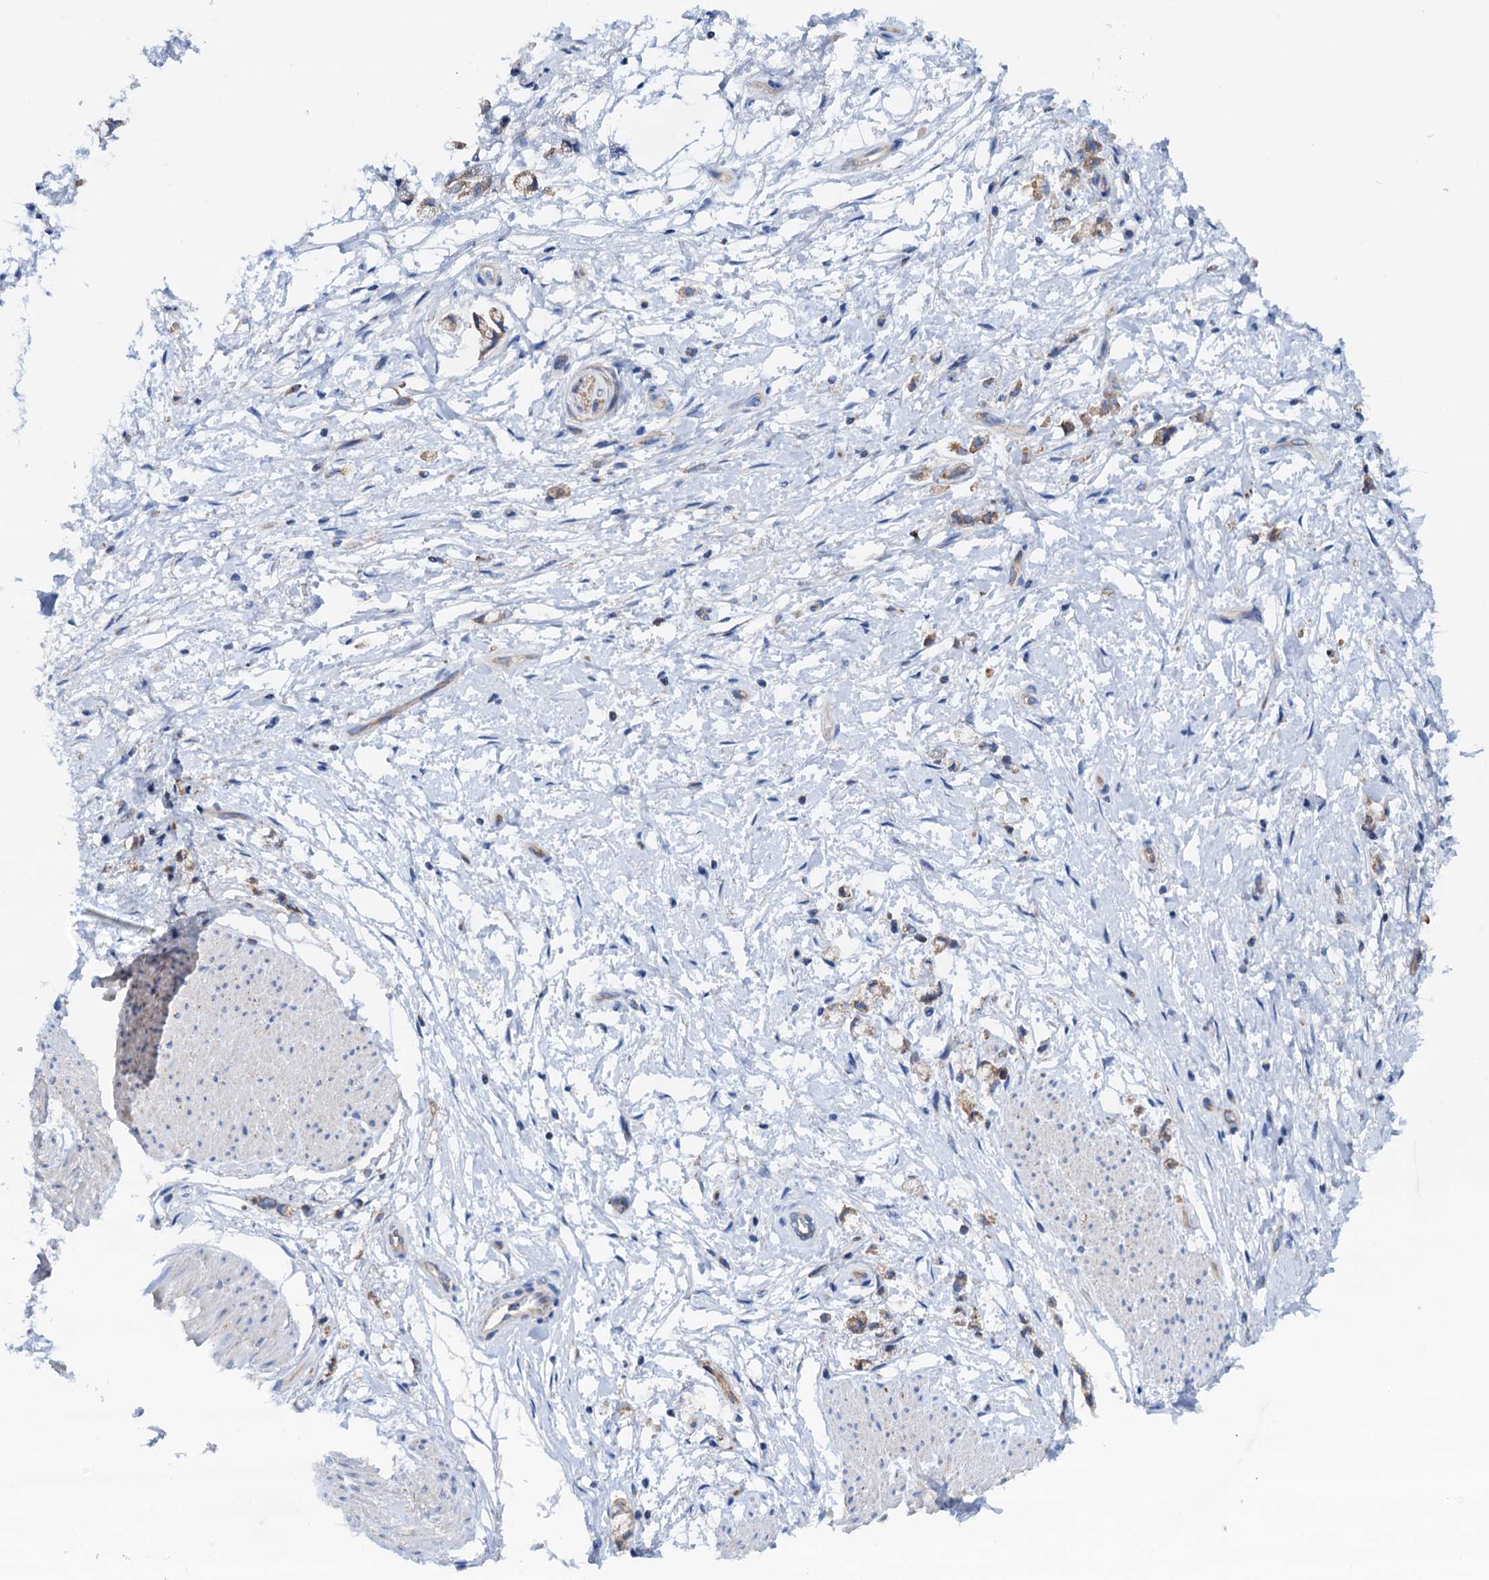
{"staining": {"intensity": "weak", "quantity": "25%-75%", "location": "cytoplasmic/membranous"}, "tissue": "stomach cancer", "cell_type": "Tumor cells", "image_type": "cancer", "snomed": [{"axis": "morphology", "description": "Adenocarcinoma, NOS"}, {"axis": "topography", "description": "Stomach"}], "caption": "Immunohistochemical staining of adenocarcinoma (stomach) demonstrates low levels of weak cytoplasmic/membranous expression in approximately 25%-75% of tumor cells.", "gene": "RASSF9", "patient": {"sex": "female", "age": 60}}